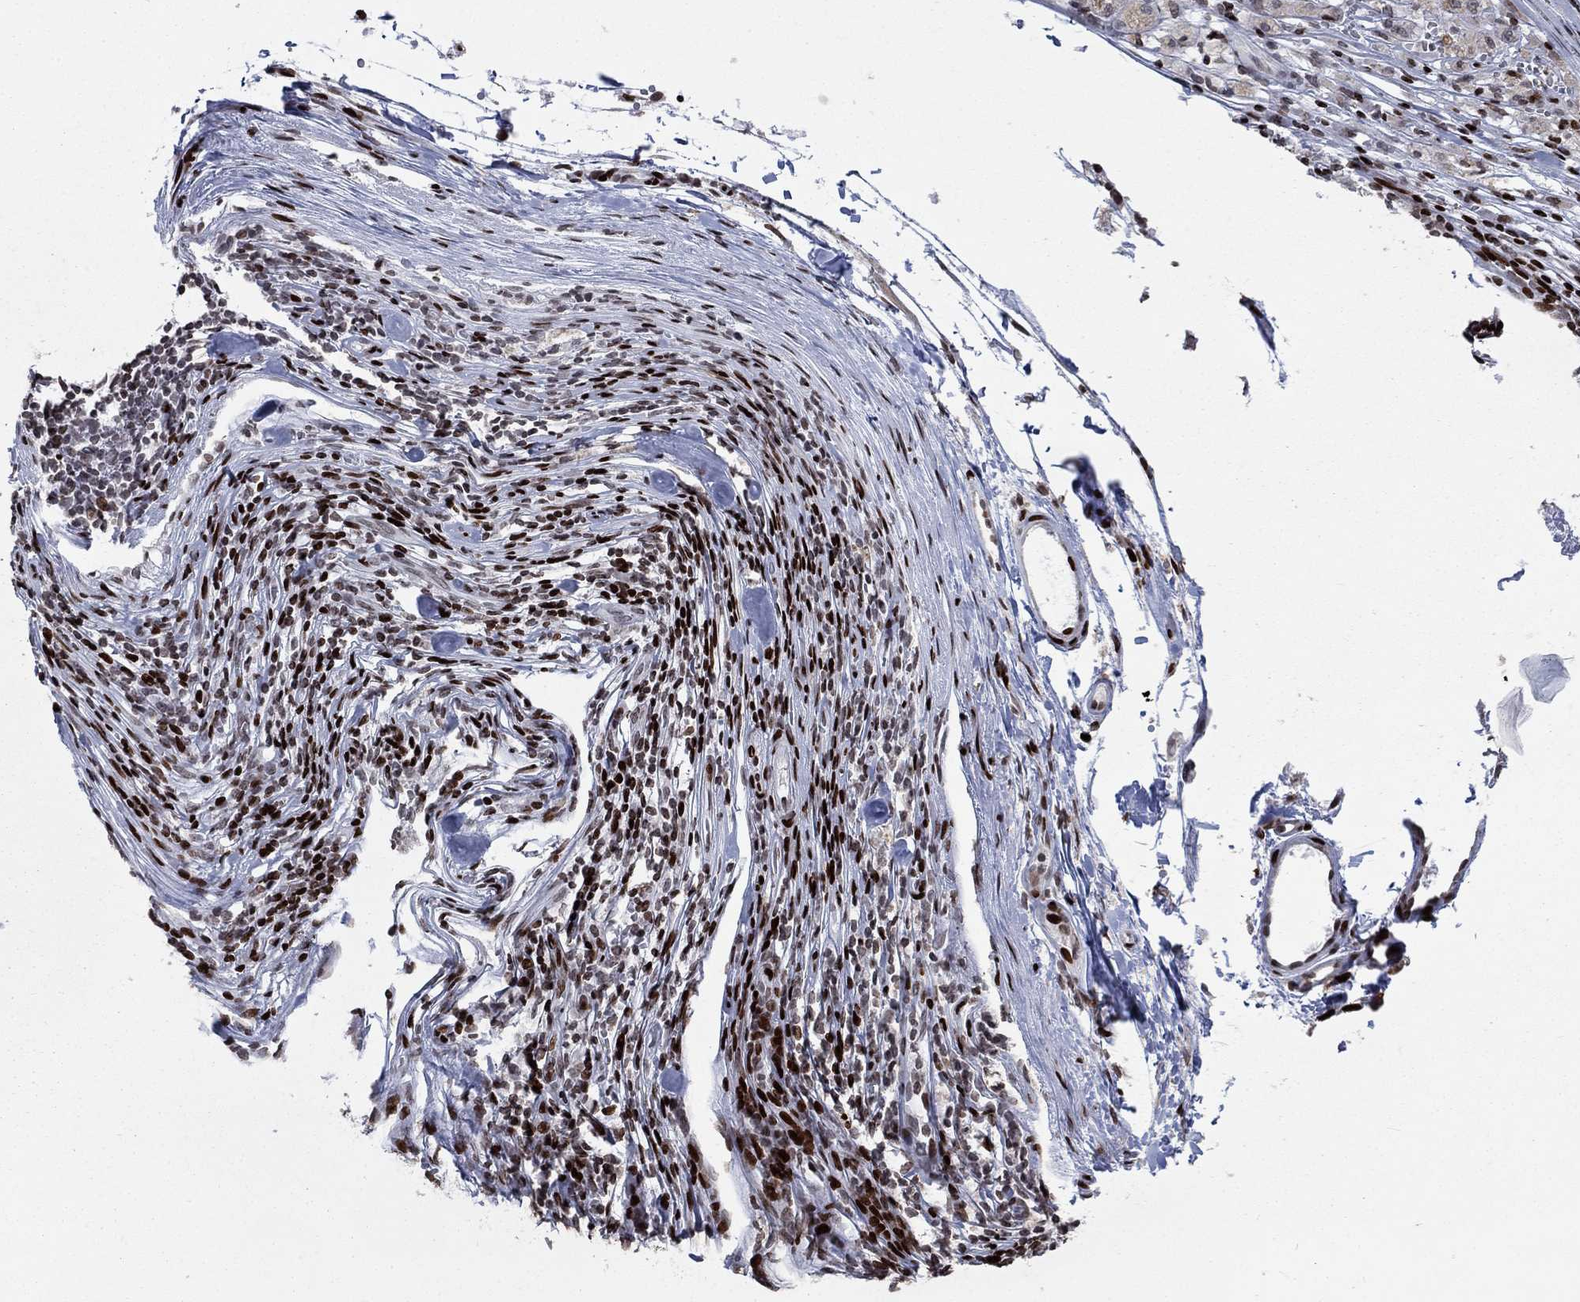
{"staining": {"intensity": "negative", "quantity": "none", "location": "none"}, "tissue": "melanoma", "cell_type": "Tumor cells", "image_type": "cancer", "snomed": [{"axis": "morphology", "description": "Malignant melanoma, Metastatic site"}, {"axis": "topography", "description": "Lymph node"}], "caption": "The micrograph demonstrates no significant positivity in tumor cells of malignant melanoma (metastatic site).", "gene": "SRSF3", "patient": {"sex": "female", "age": 64}}